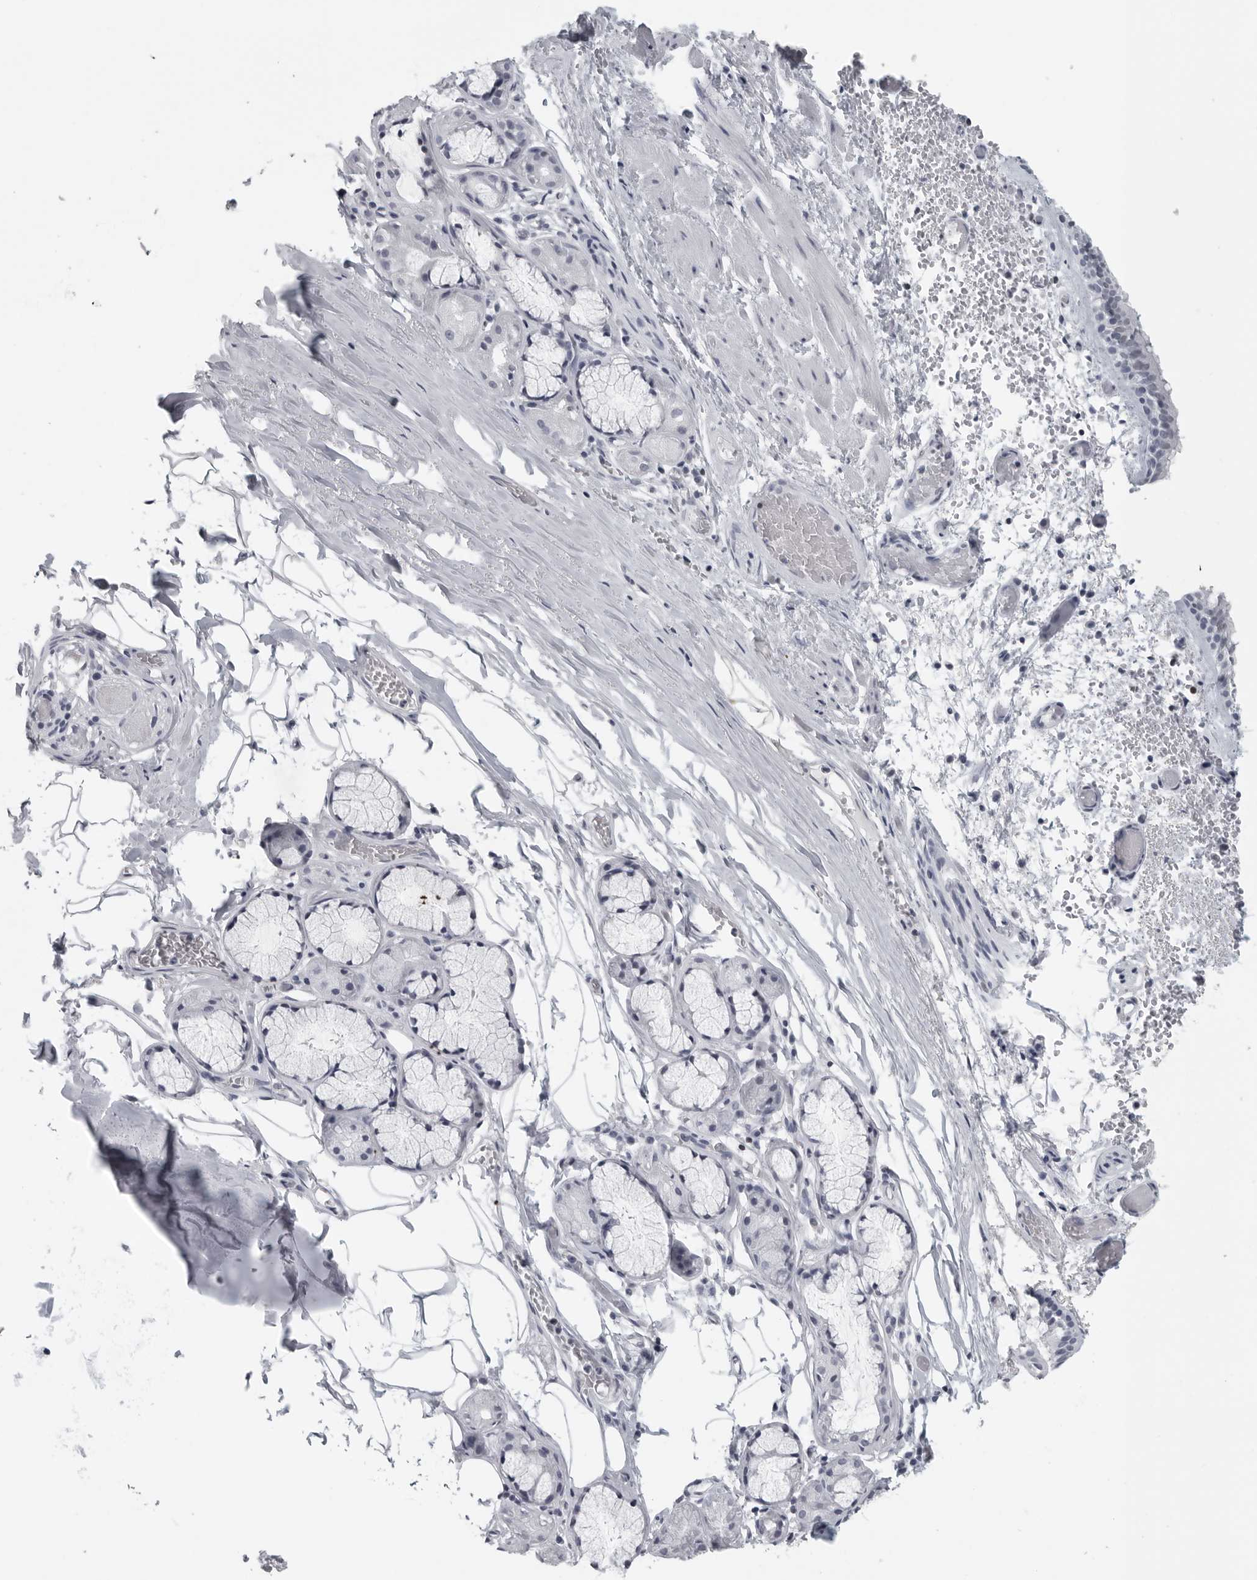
{"staining": {"intensity": "weak", "quantity": "<25%", "location": "nuclear"}, "tissue": "bronchus", "cell_type": "Respiratory epithelial cells", "image_type": "normal", "snomed": [{"axis": "morphology", "description": "Normal tissue, NOS"}, {"axis": "topography", "description": "Bronchus"}, {"axis": "topography", "description": "Lung"}], "caption": "Photomicrograph shows no protein positivity in respiratory epithelial cells of benign bronchus.", "gene": "SATB2", "patient": {"sex": "male", "age": 56}}